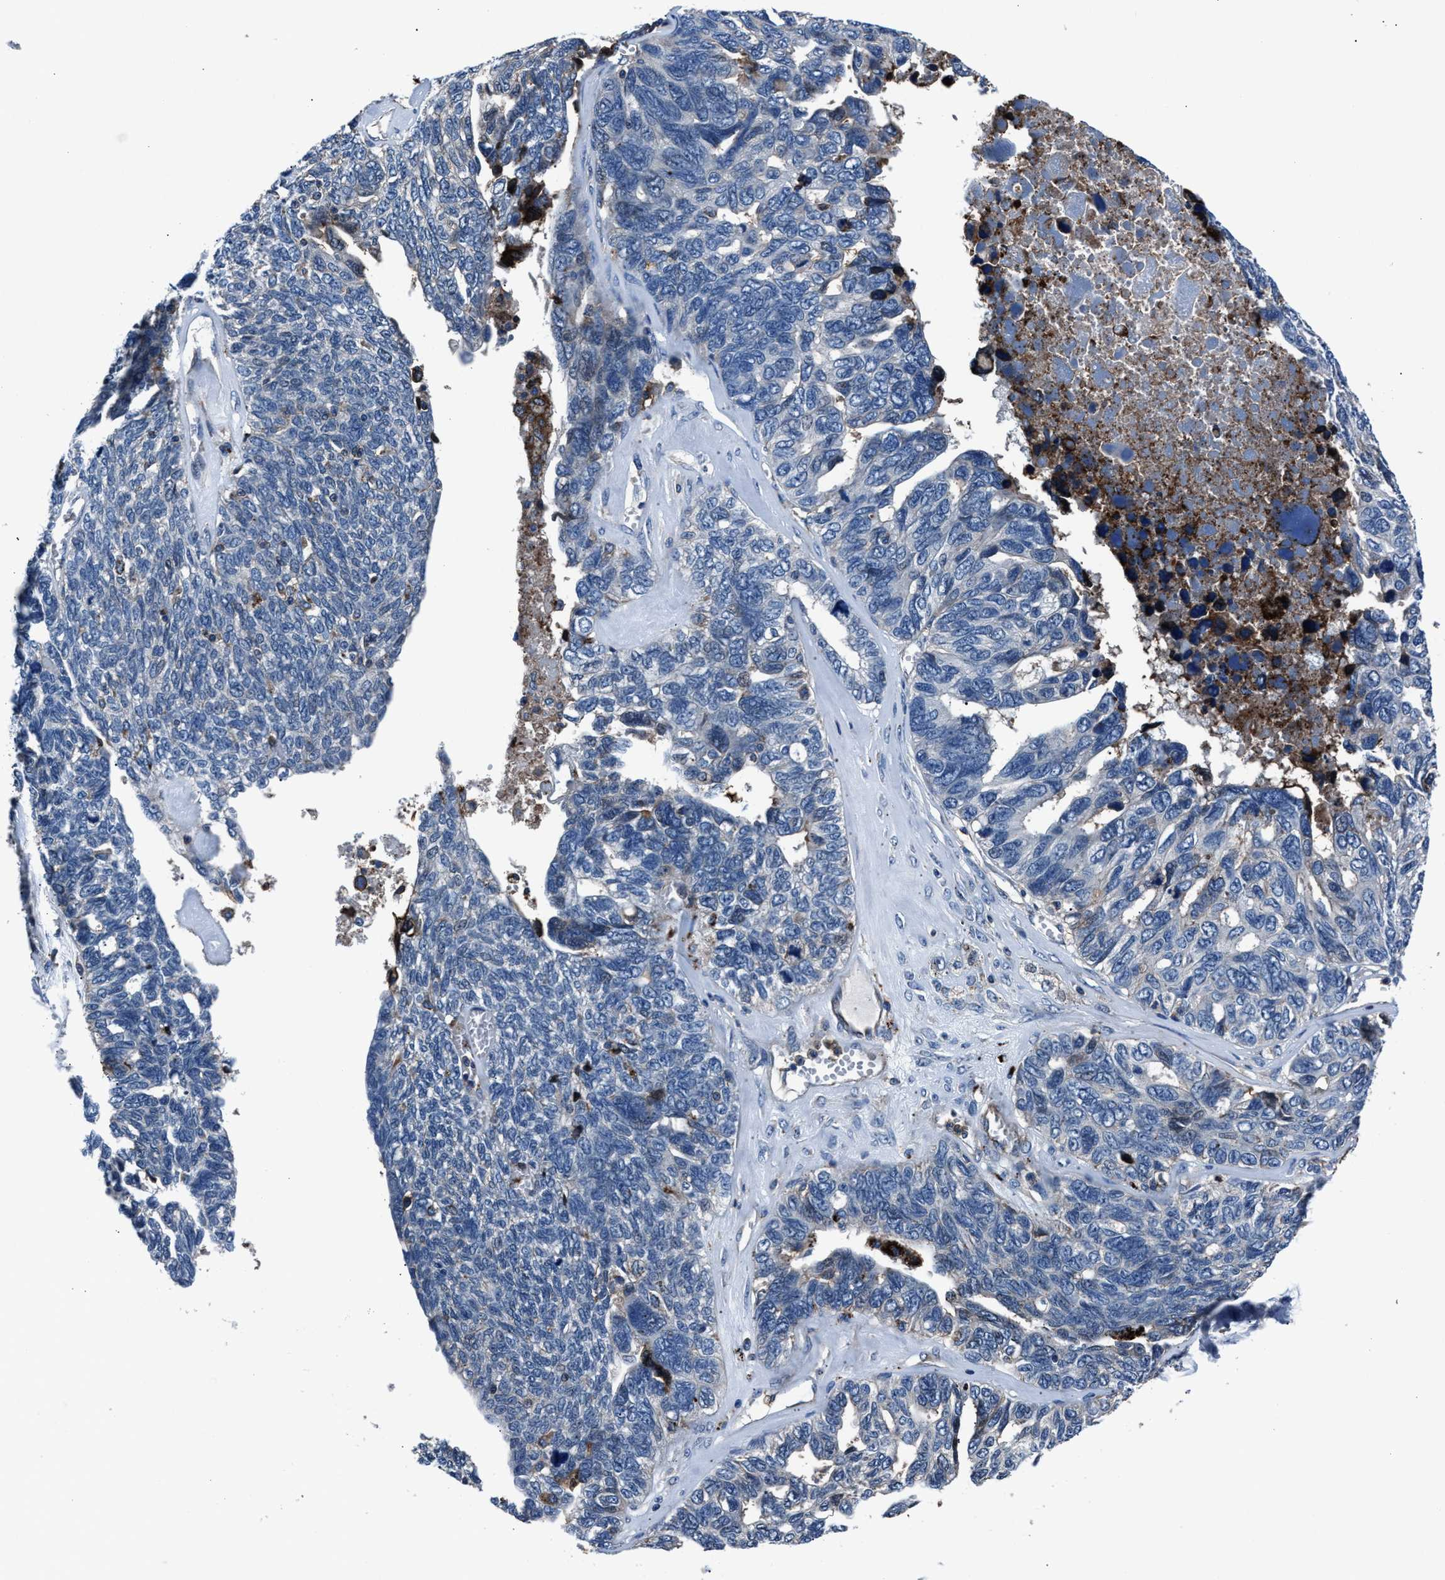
{"staining": {"intensity": "negative", "quantity": "none", "location": "none"}, "tissue": "ovarian cancer", "cell_type": "Tumor cells", "image_type": "cancer", "snomed": [{"axis": "morphology", "description": "Cystadenocarcinoma, serous, NOS"}, {"axis": "topography", "description": "Ovary"}], "caption": "Immunohistochemical staining of human ovarian cancer (serous cystadenocarcinoma) exhibits no significant positivity in tumor cells.", "gene": "MFSD11", "patient": {"sex": "female", "age": 79}}